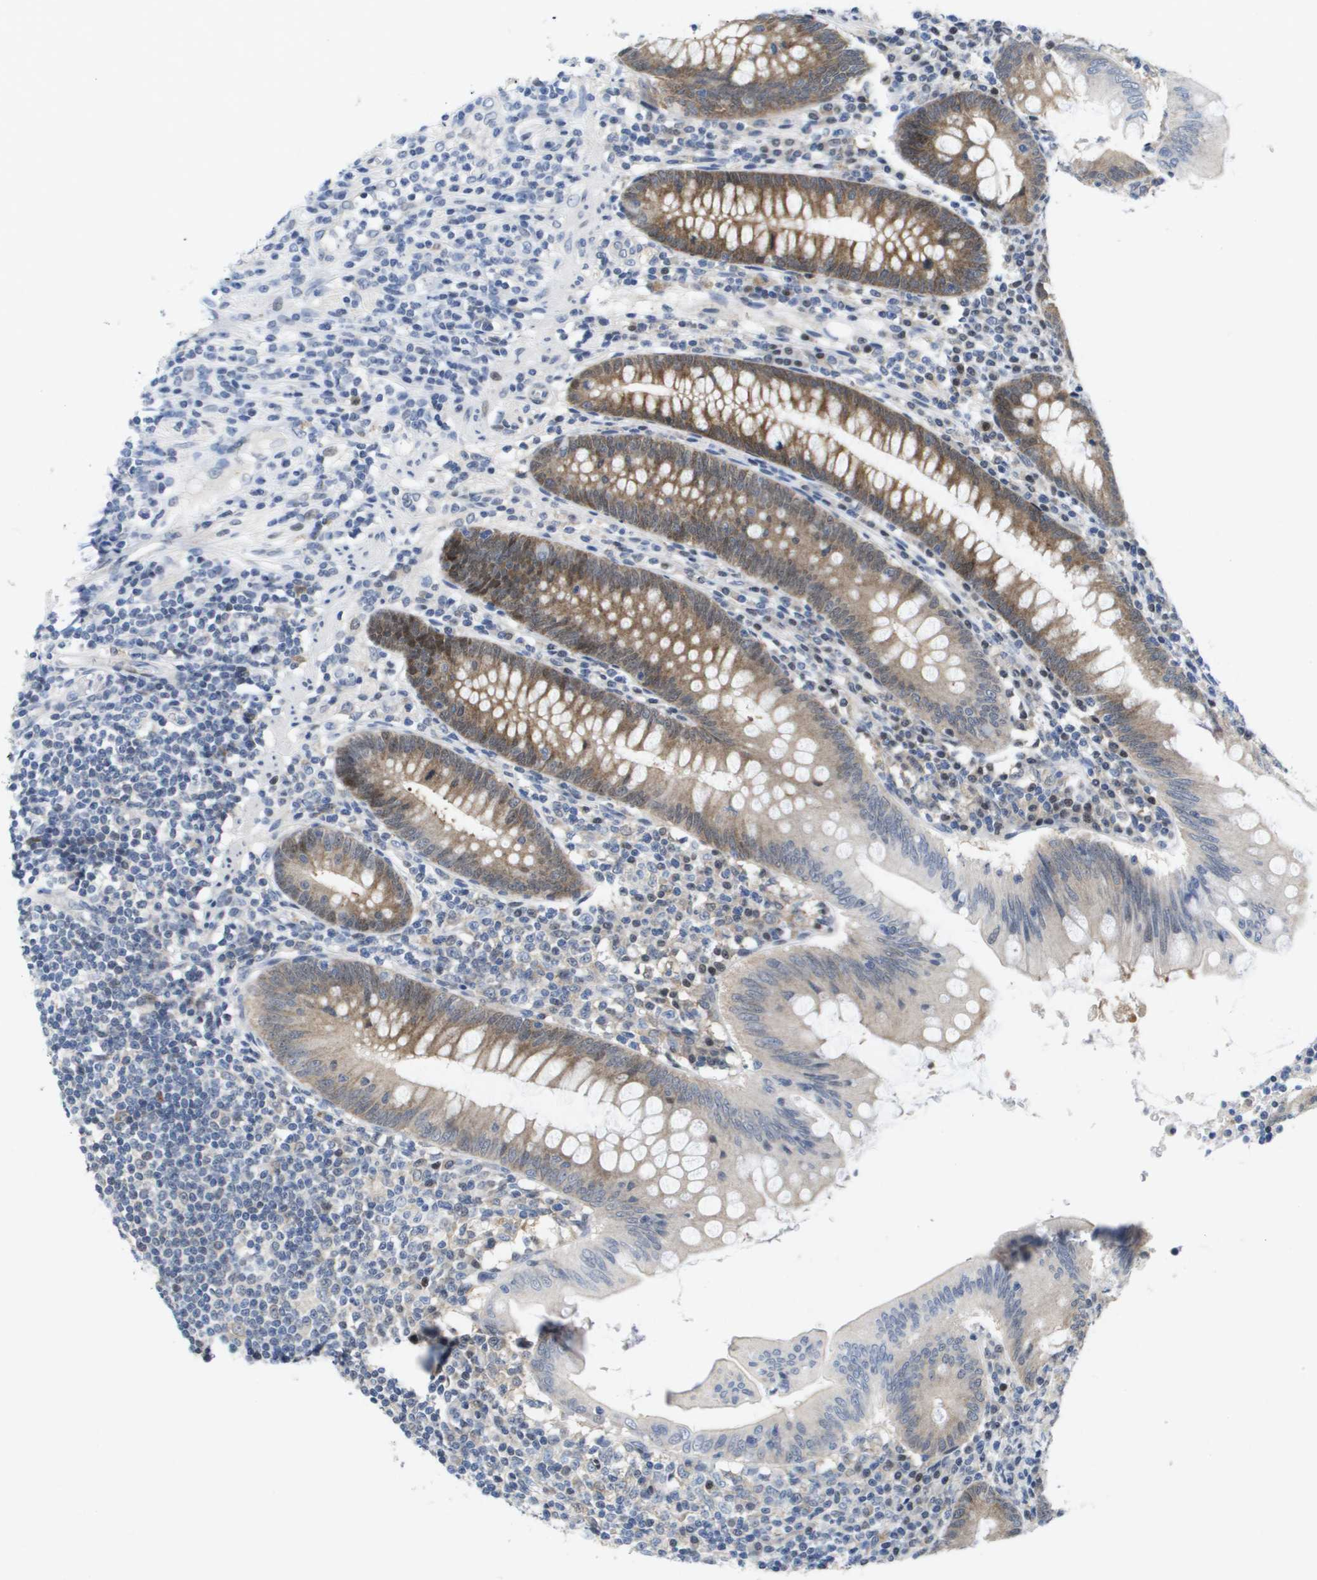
{"staining": {"intensity": "moderate", "quantity": ">75%", "location": "cytoplasmic/membranous"}, "tissue": "appendix", "cell_type": "Glandular cells", "image_type": "normal", "snomed": [{"axis": "morphology", "description": "Normal tissue, NOS"}, {"axis": "morphology", "description": "Inflammation, NOS"}, {"axis": "topography", "description": "Appendix"}], "caption": "Protein staining shows moderate cytoplasmic/membranous staining in approximately >75% of glandular cells in normal appendix.", "gene": "FKBP4", "patient": {"sex": "male", "age": 46}}